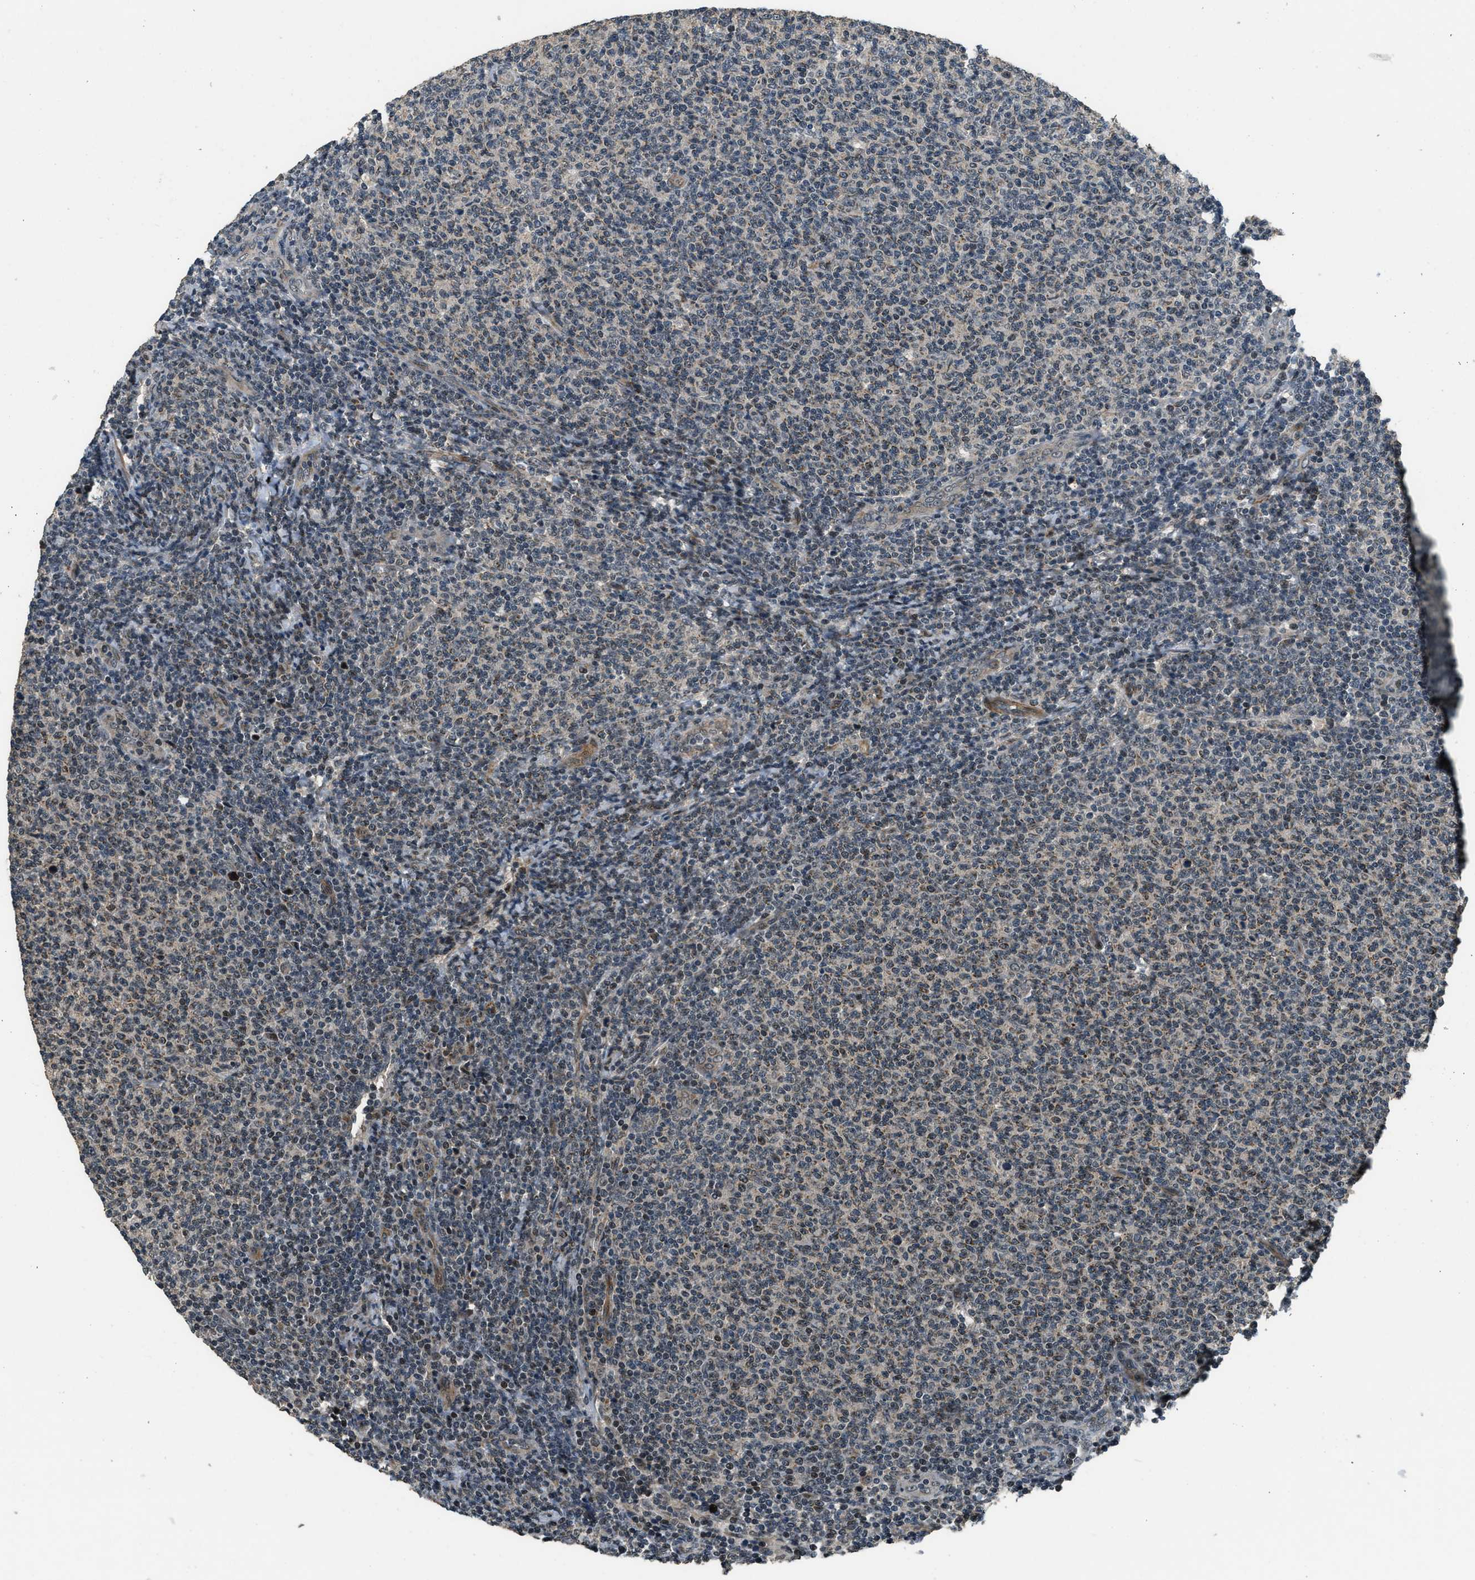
{"staining": {"intensity": "weak", "quantity": "<25%", "location": "nuclear"}, "tissue": "lymphoma", "cell_type": "Tumor cells", "image_type": "cancer", "snomed": [{"axis": "morphology", "description": "Malignant lymphoma, non-Hodgkin's type, Low grade"}, {"axis": "topography", "description": "Lymph node"}], "caption": "Tumor cells are negative for protein expression in human lymphoma. Nuclei are stained in blue.", "gene": "MED21", "patient": {"sex": "male", "age": 66}}